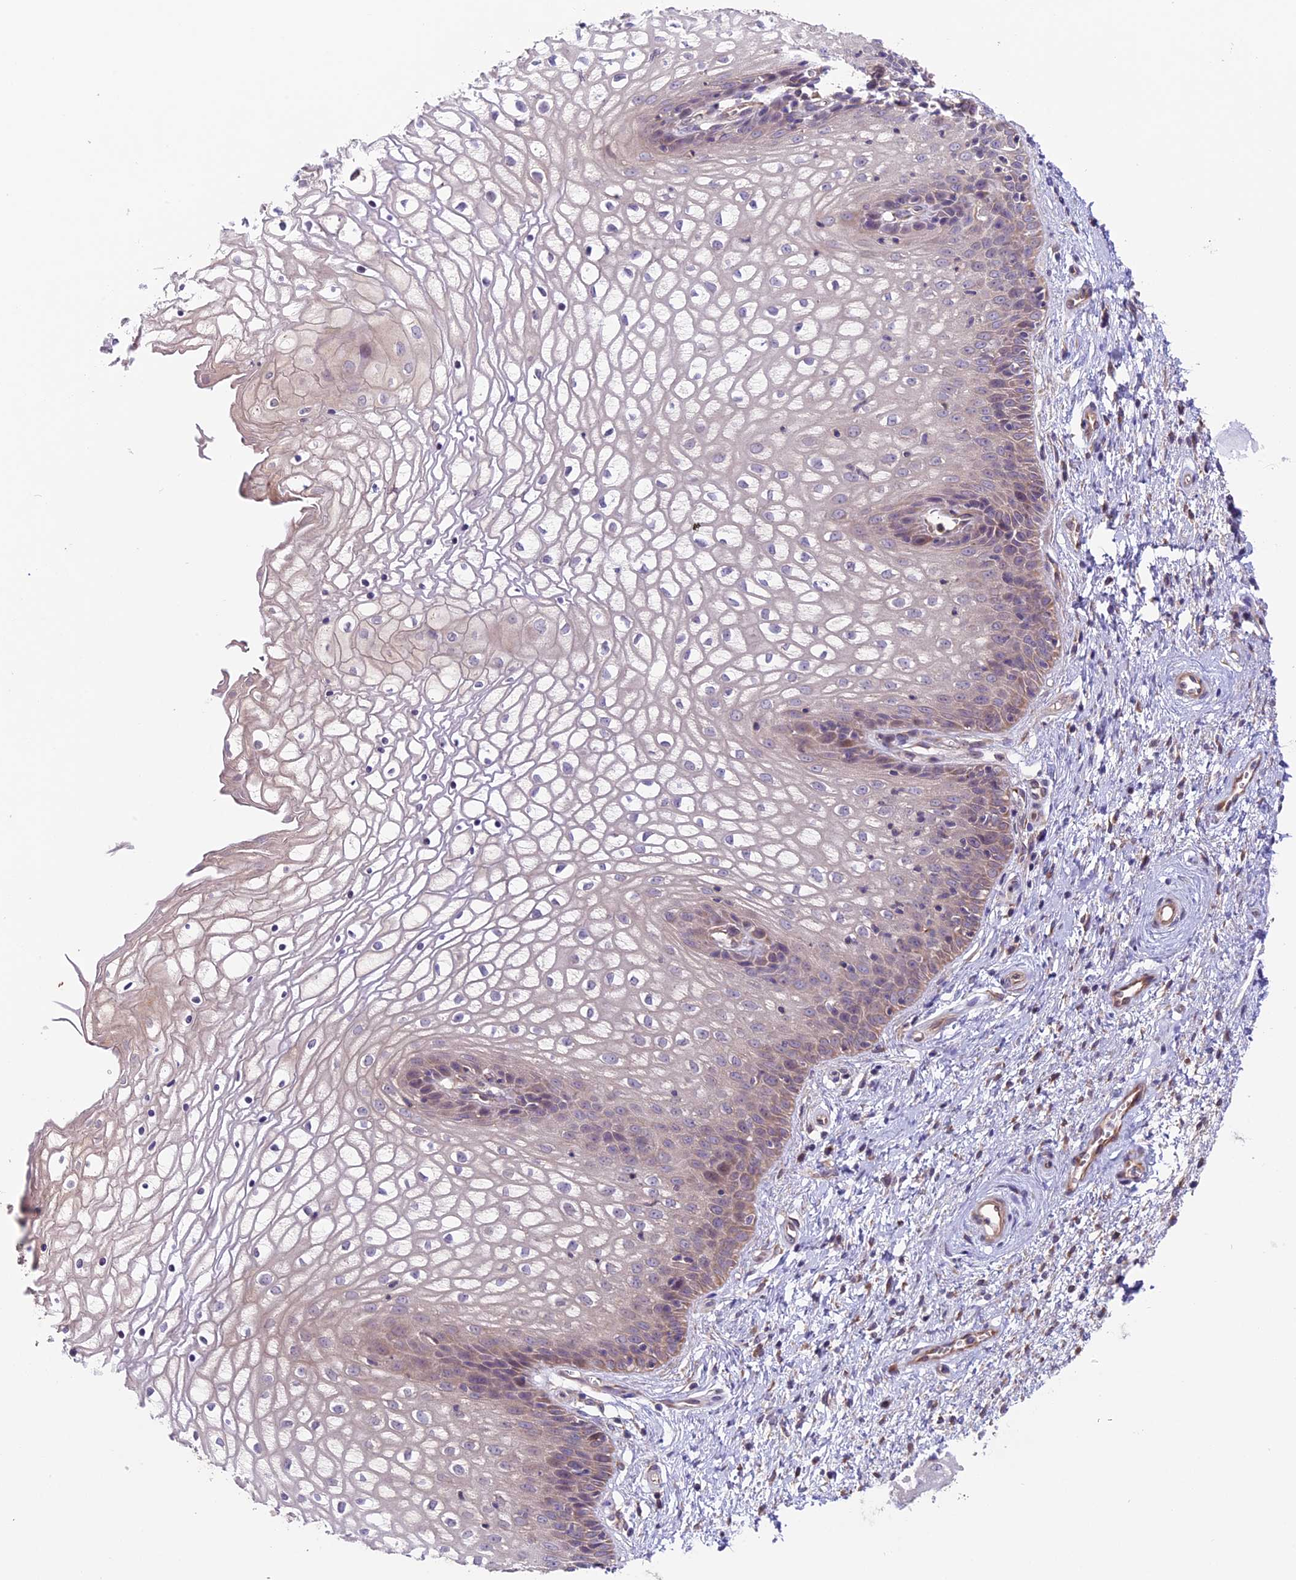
{"staining": {"intensity": "weak", "quantity": "<25%", "location": "cytoplasmic/membranous"}, "tissue": "vagina", "cell_type": "Squamous epithelial cells", "image_type": "normal", "snomed": [{"axis": "morphology", "description": "Normal tissue, NOS"}, {"axis": "topography", "description": "Vagina"}], "caption": "Photomicrograph shows no significant protein expression in squamous epithelial cells of normal vagina.", "gene": "COG8", "patient": {"sex": "female", "age": 34}}